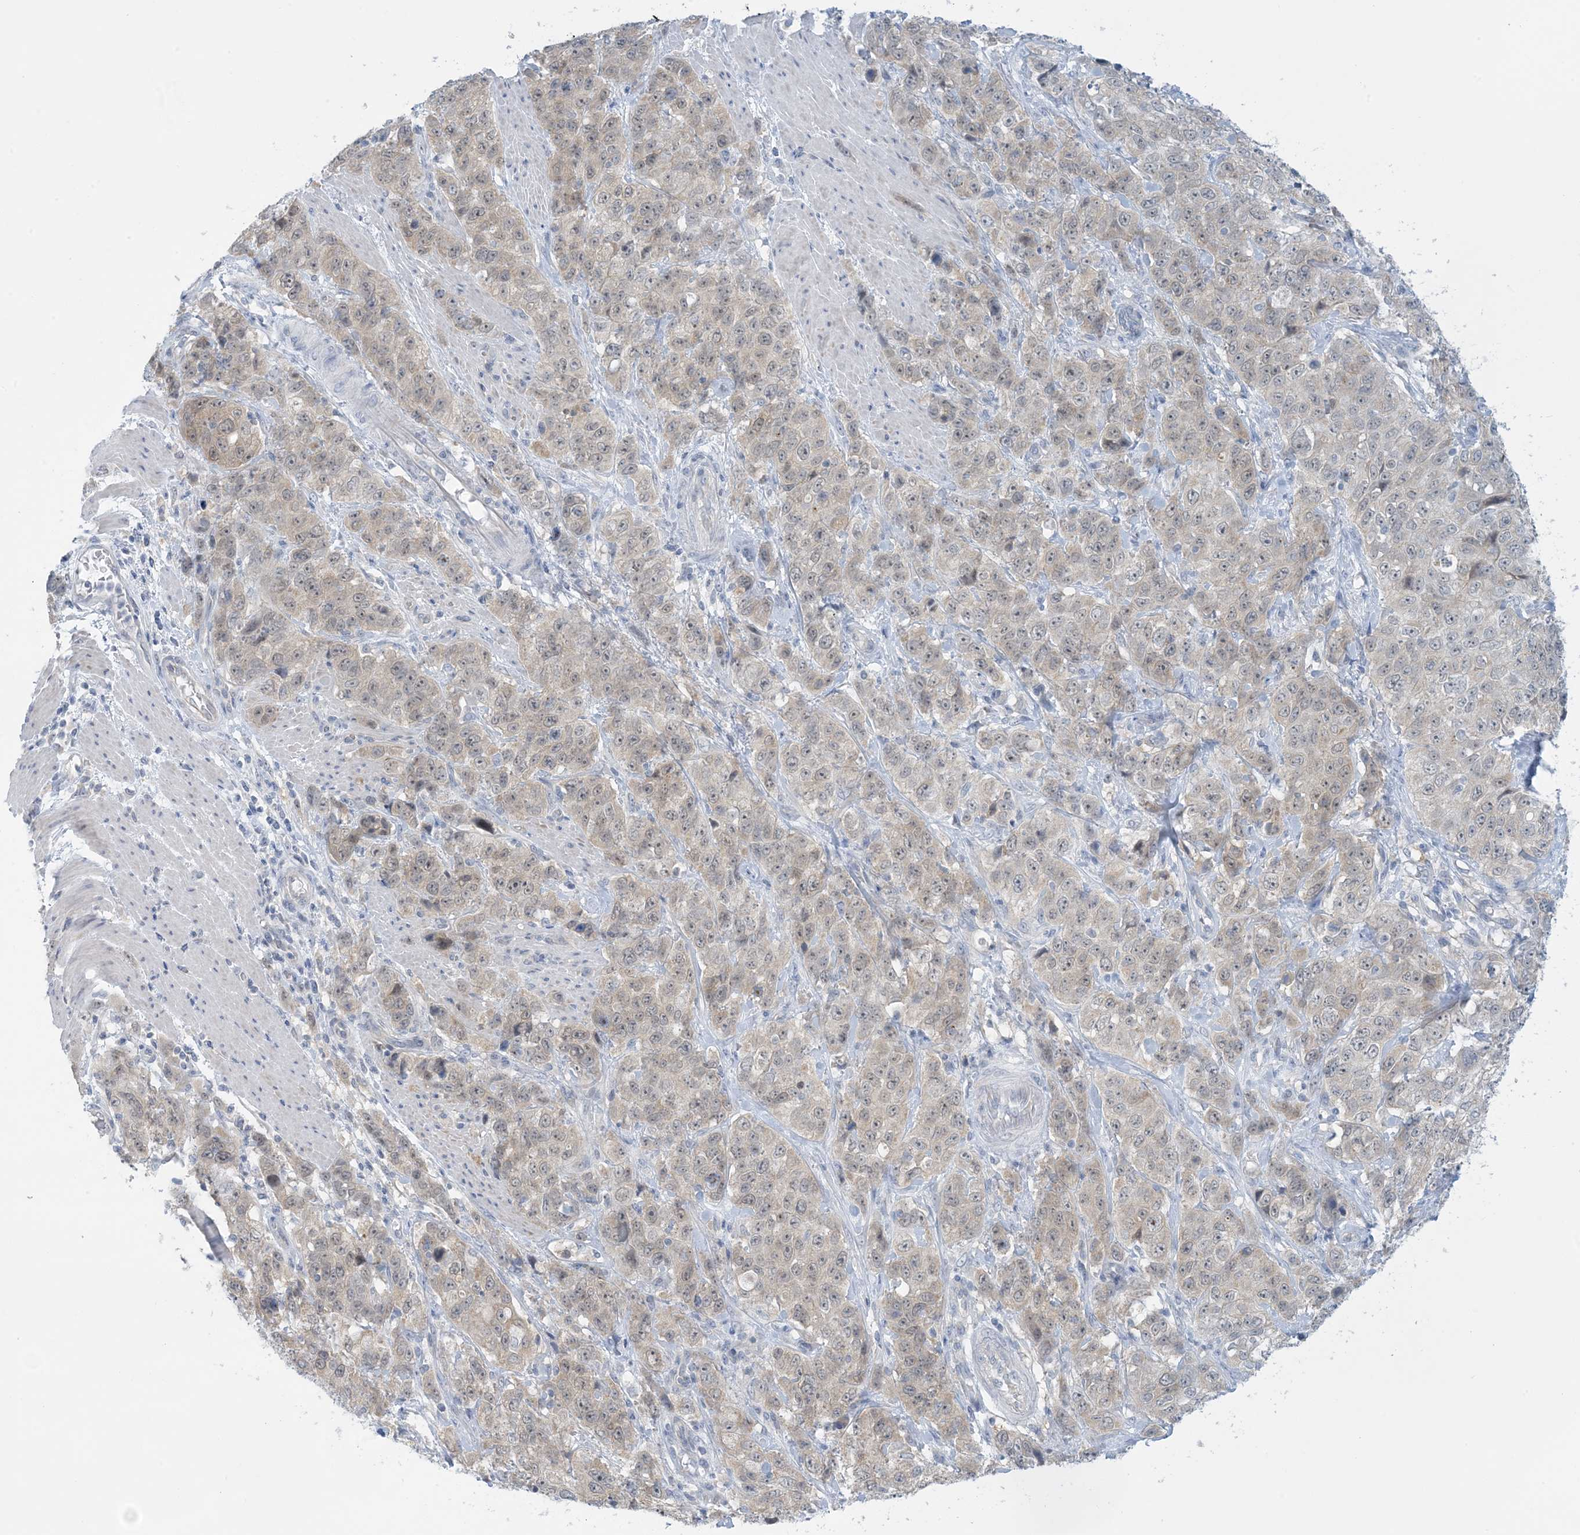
{"staining": {"intensity": "negative", "quantity": "none", "location": "none"}, "tissue": "stomach cancer", "cell_type": "Tumor cells", "image_type": "cancer", "snomed": [{"axis": "morphology", "description": "Adenocarcinoma, NOS"}, {"axis": "topography", "description": "Stomach"}], "caption": "Human stomach cancer stained for a protein using IHC reveals no staining in tumor cells.", "gene": "MRPS18A", "patient": {"sex": "male", "age": 48}}